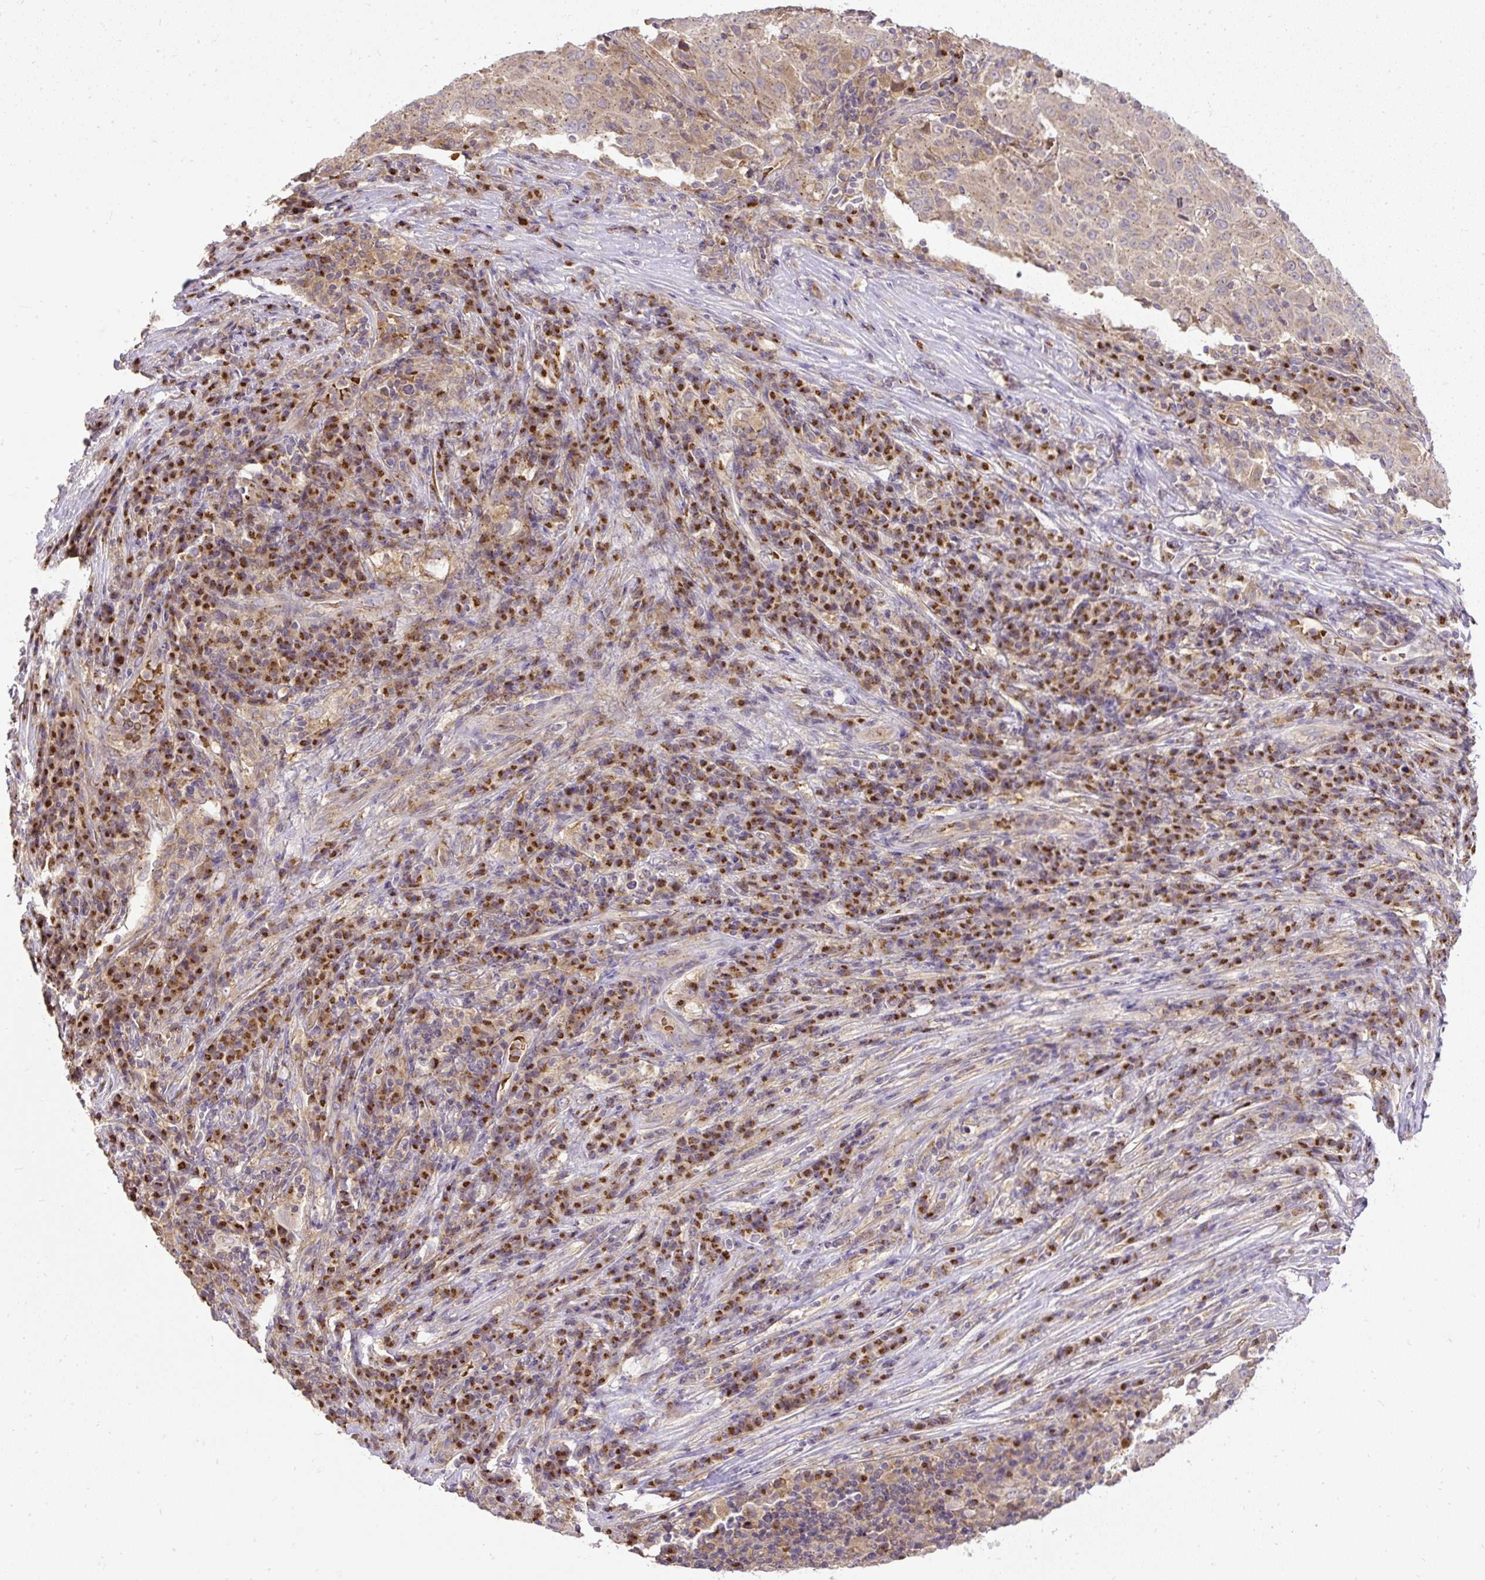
{"staining": {"intensity": "weak", "quantity": "25%-75%", "location": "cytoplasmic/membranous"}, "tissue": "pancreatic cancer", "cell_type": "Tumor cells", "image_type": "cancer", "snomed": [{"axis": "morphology", "description": "Adenocarcinoma, NOS"}, {"axis": "topography", "description": "Pancreas"}], "caption": "Human adenocarcinoma (pancreatic) stained with a brown dye displays weak cytoplasmic/membranous positive staining in approximately 25%-75% of tumor cells.", "gene": "SMC4", "patient": {"sex": "male", "age": 63}}